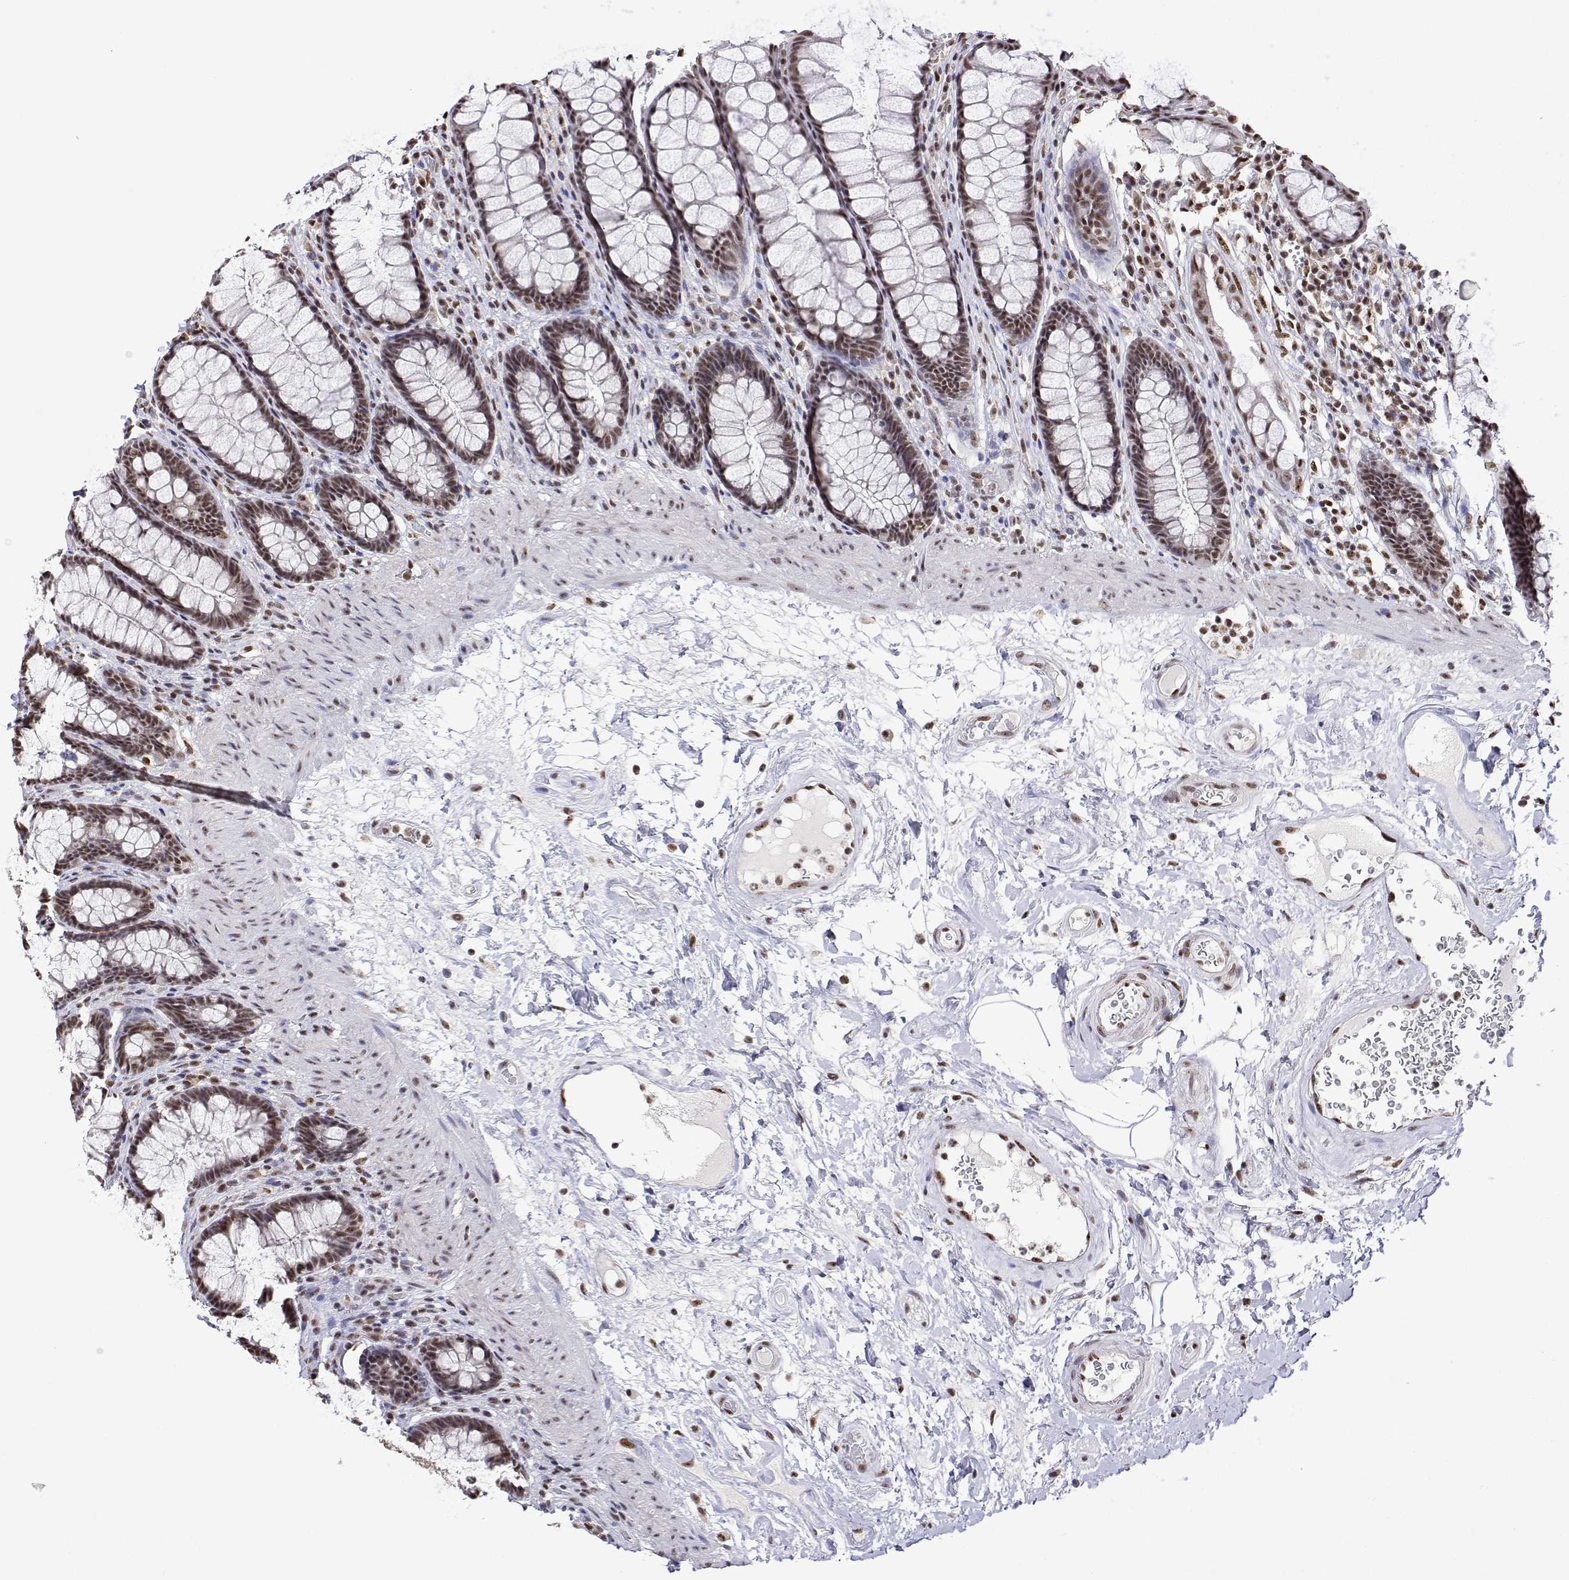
{"staining": {"intensity": "moderate", "quantity": ">75%", "location": "nuclear"}, "tissue": "rectum", "cell_type": "Glandular cells", "image_type": "normal", "snomed": [{"axis": "morphology", "description": "Normal tissue, NOS"}, {"axis": "topography", "description": "Rectum"}], "caption": "DAB (3,3'-diaminobenzidine) immunohistochemical staining of normal rectum shows moderate nuclear protein positivity in about >75% of glandular cells.", "gene": "ADAR", "patient": {"sex": "male", "age": 72}}